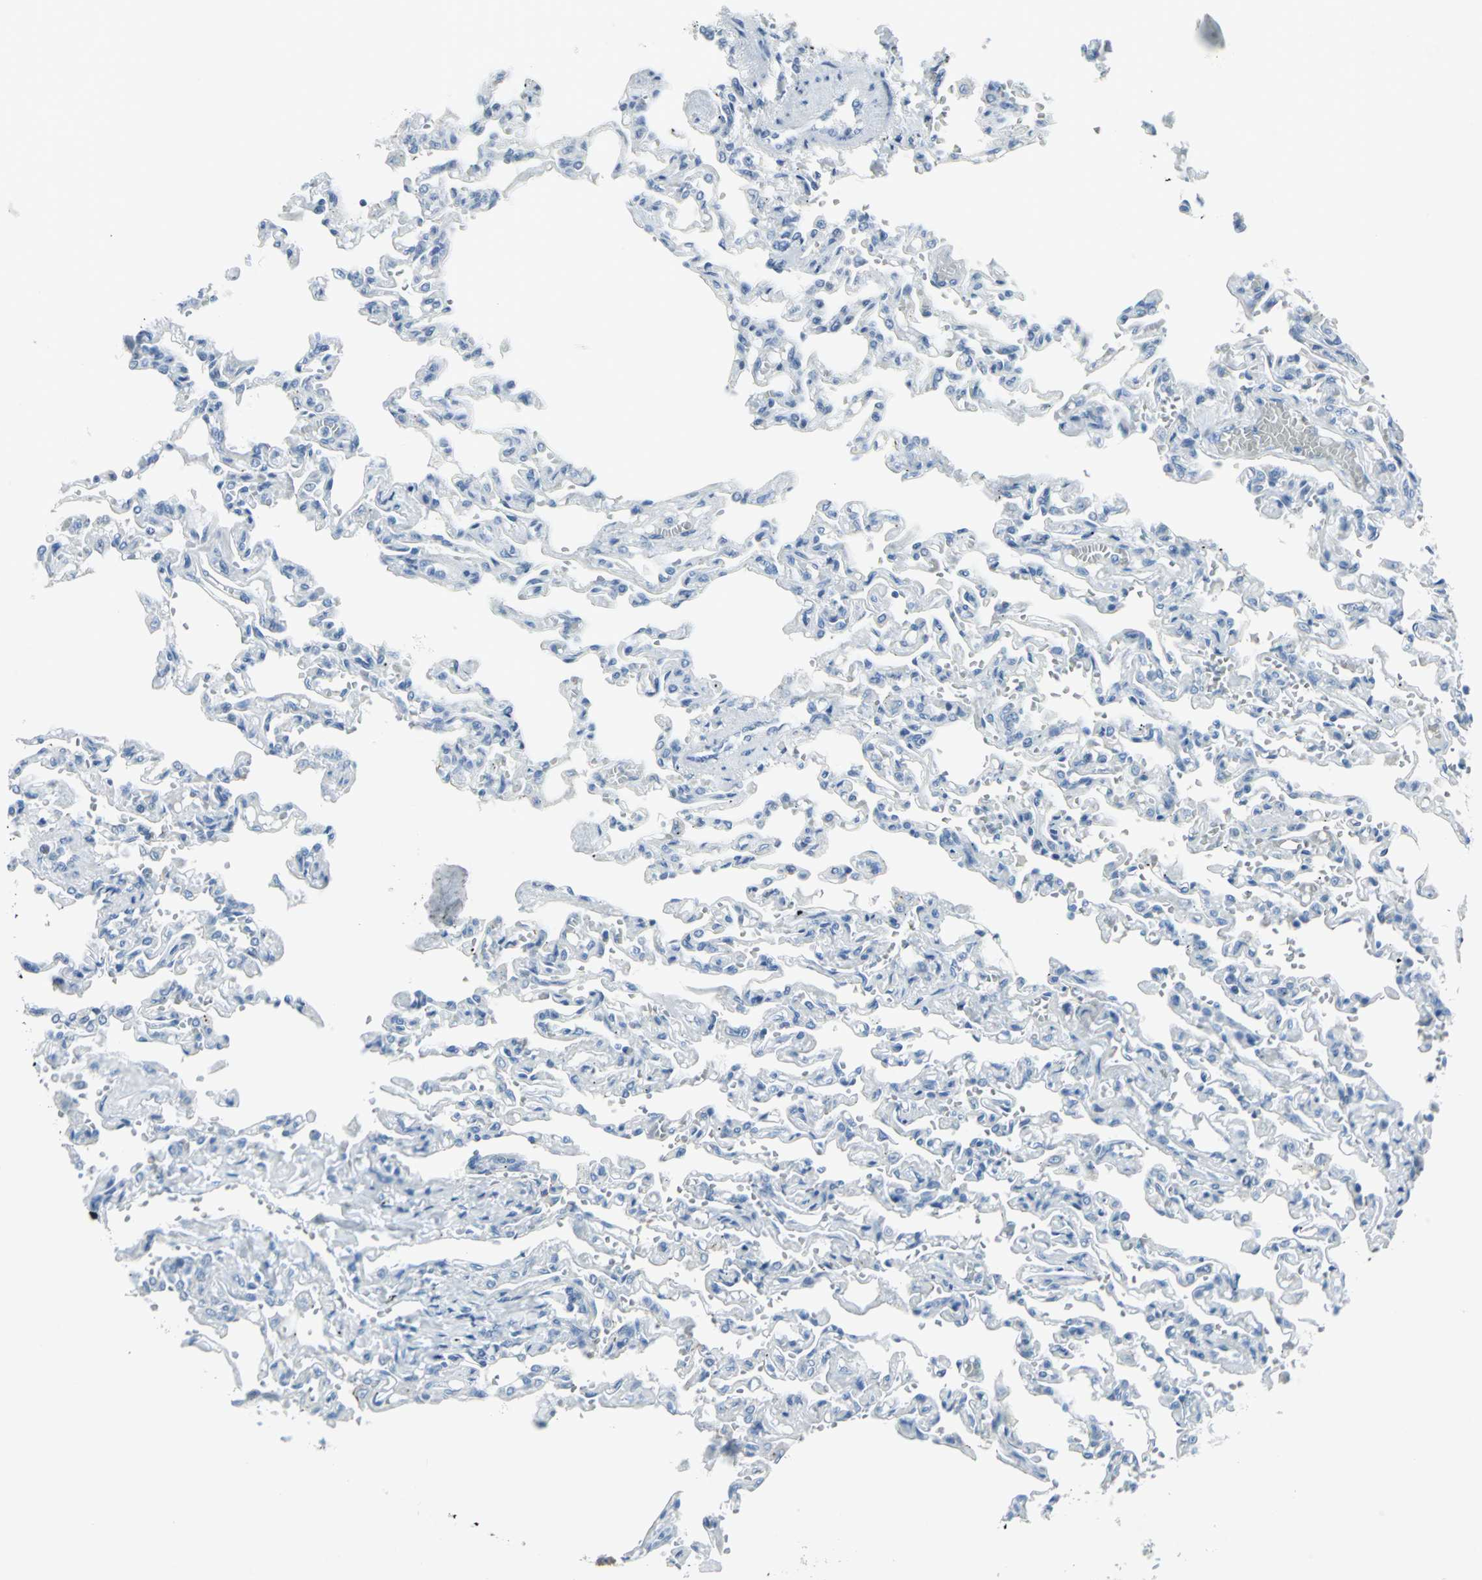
{"staining": {"intensity": "negative", "quantity": "none", "location": "none"}, "tissue": "lung", "cell_type": "Alveolar cells", "image_type": "normal", "snomed": [{"axis": "morphology", "description": "Normal tissue, NOS"}, {"axis": "topography", "description": "Lung"}], "caption": "DAB immunohistochemical staining of benign human lung shows no significant positivity in alveolar cells.", "gene": "DNAI2", "patient": {"sex": "male", "age": 21}}